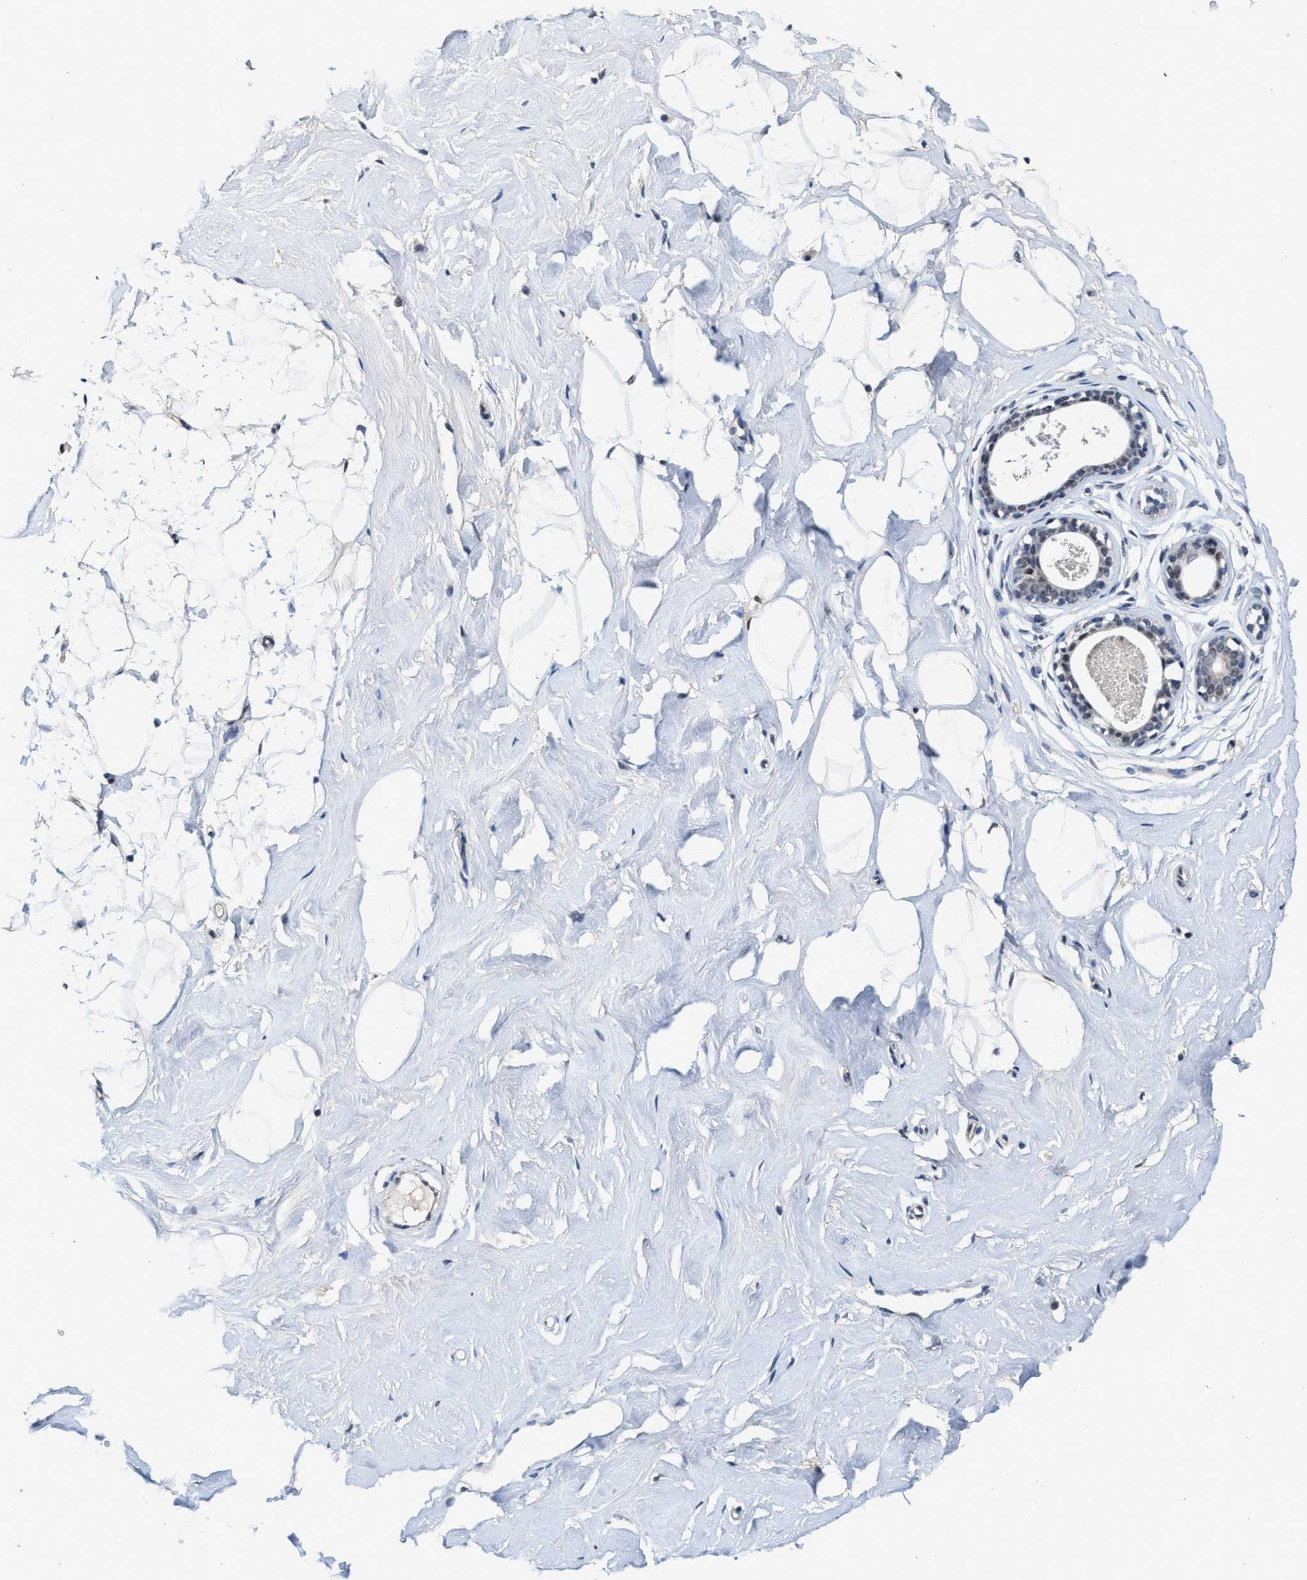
{"staining": {"intensity": "moderate", "quantity": ">75%", "location": "nuclear"}, "tissue": "breast", "cell_type": "Adipocytes", "image_type": "normal", "snomed": [{"axis": "morphology", "description": "Normal tissue, NOS"}, {"axis": "topography", "description": "Breast"}], "caption": "There is medium levels of moderate nuclear expression in adipocytes of benign breast, as demonstrated by immunohistochemical staining (brown color).", "gene": "ZNF20", "patient": {"sex": "female", "age": 23}}